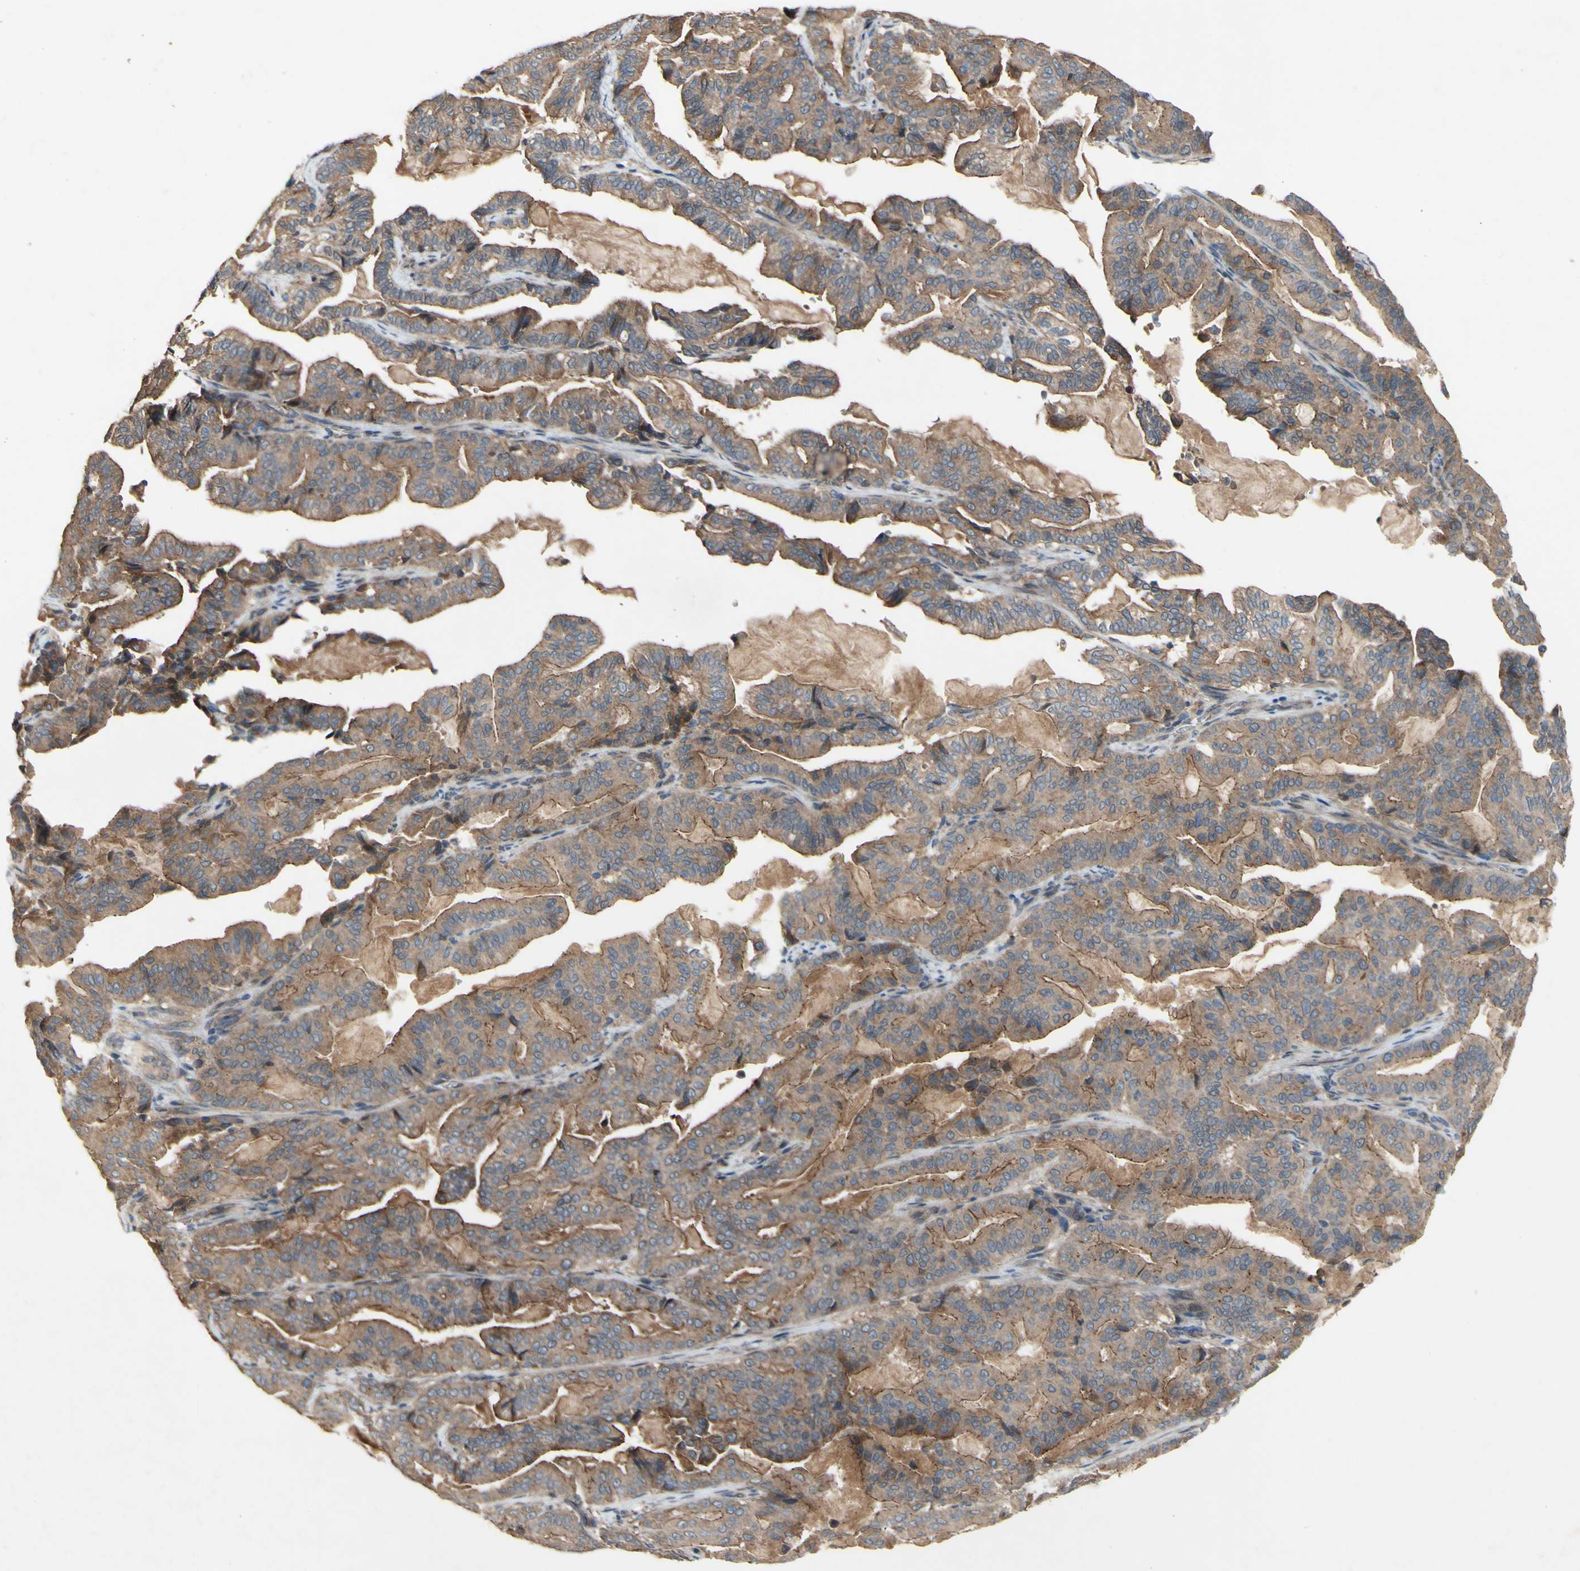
{"staining": {"intensity": "moderate", "quantity": ">75%", "location": "cytoplasmic/membranous"}, "tissue": "pancreatic cancer", "cell_type": "Tumor cells", "image_type": "cancer", "snomed": [{"axis": "morphology", "description": "Adenocarcinoma, NOS"}, {"axis": "topography", "description": "Pancreas"}], "caption": "Adenocarcinoma (pancreatic) stained for a protein (brown) reveals moderate cytoplasmic/membranous positive positivity in approximately >75% of tumor cells.", "gene": "PDGFB", "patient": {"sex": "male", "age": 63}}